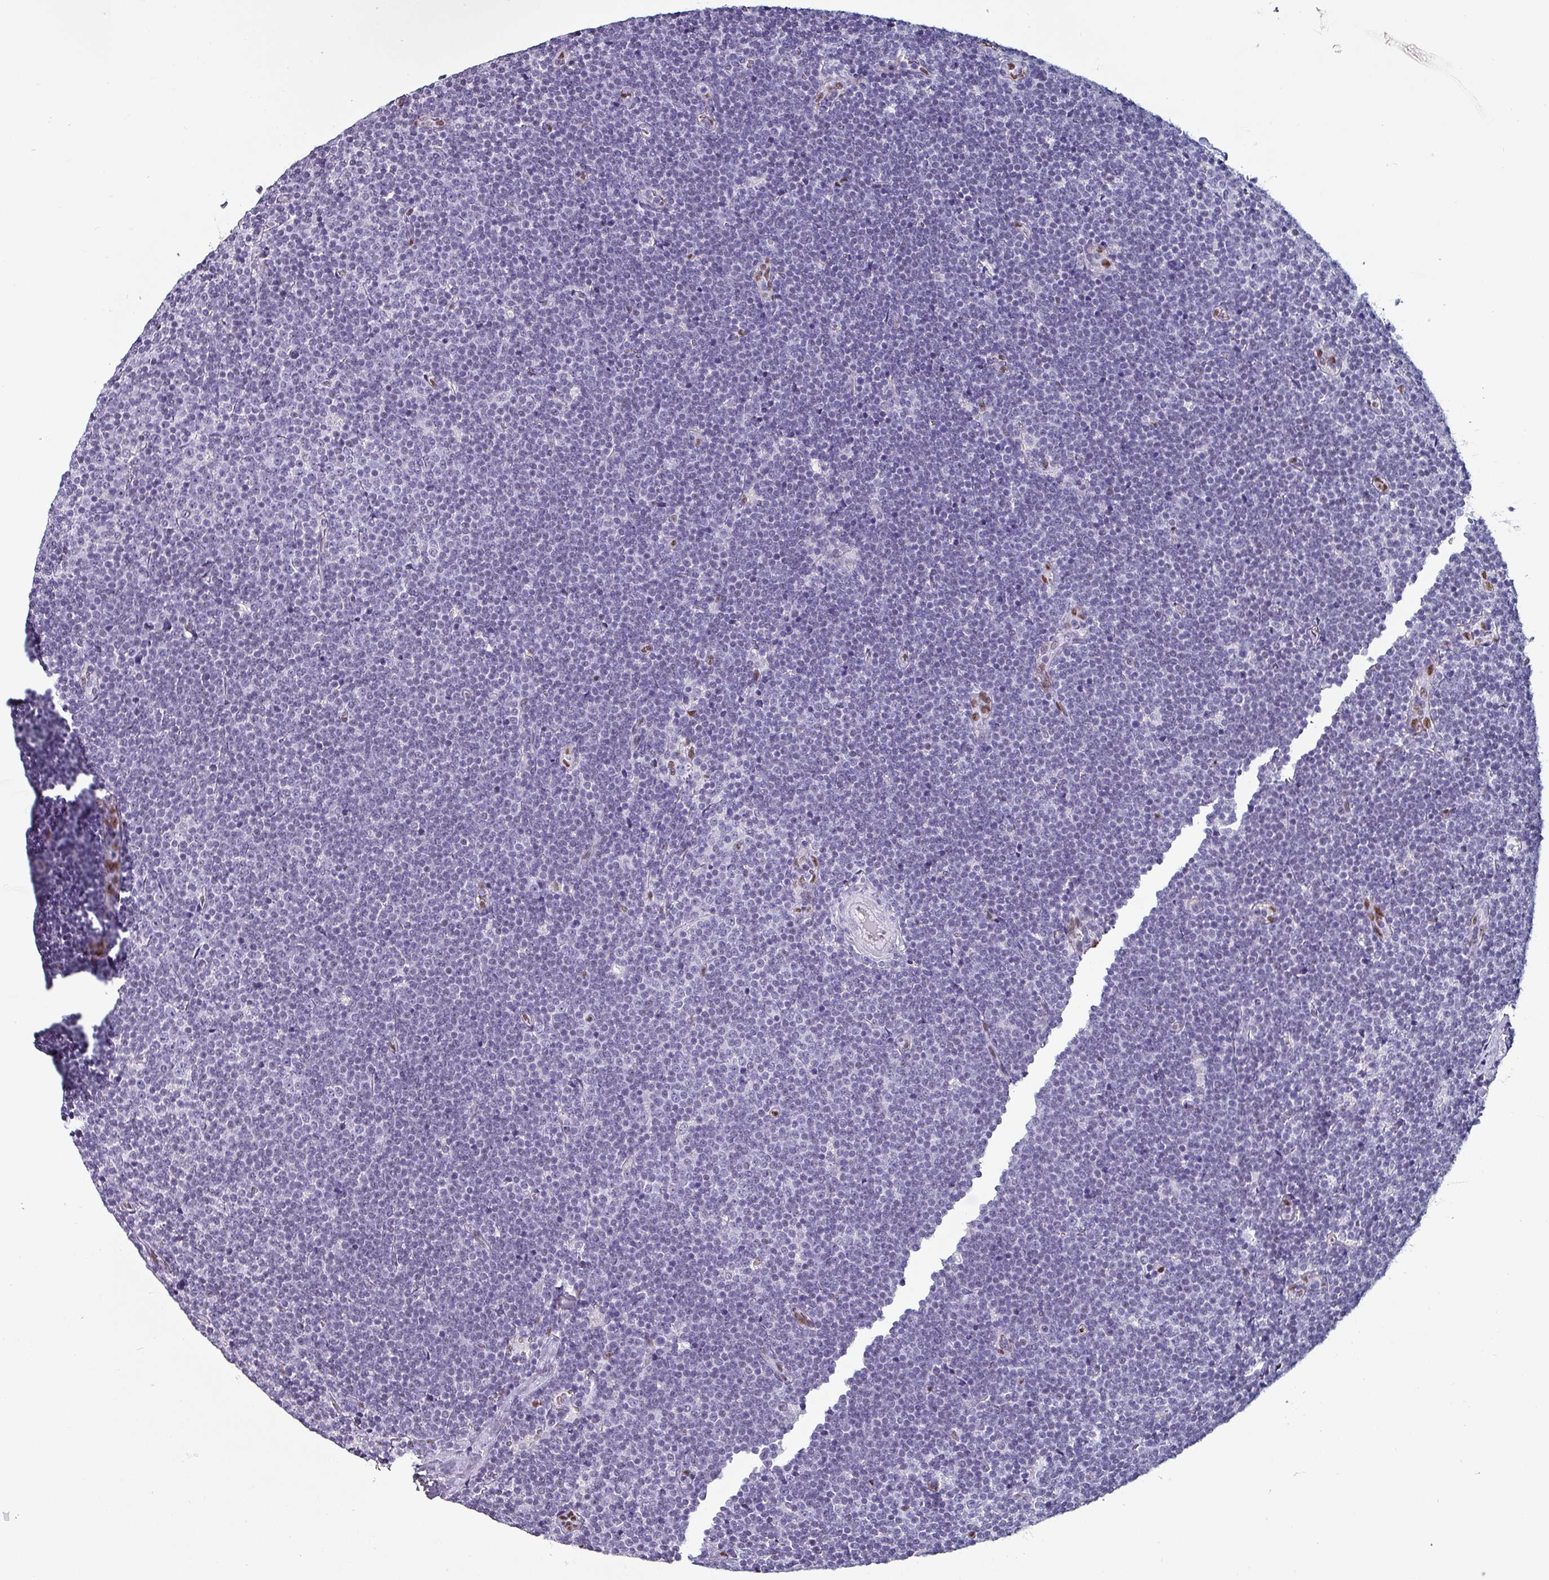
{"staining": {"intensity": "negative", "quantity": "none", "location": "none"}, "tissue": "lymphoma", "cell_type": "Tumor cells", "image_type": "cancer", "snomed": [{"axis": "morphology", "description": "Malignant lymphoma, non-Hodgkin's type, Low grade"}, {"axis": "topography", "description": "Lymph node"}], "caption": "Tumor cells show no significant protein expression in malignant lymphoma, non-Hodgkin's type (low-grade). The staining was performed using DAB (3,3'-diaminobenzidine) to visualize the protein expression in brown, while the nuclei were stained in blue with hematoxylin (Magnification: 20x).", "gene": "ZNF816-ZNF321P", "patient": {"sex": "male", "age": 48}}